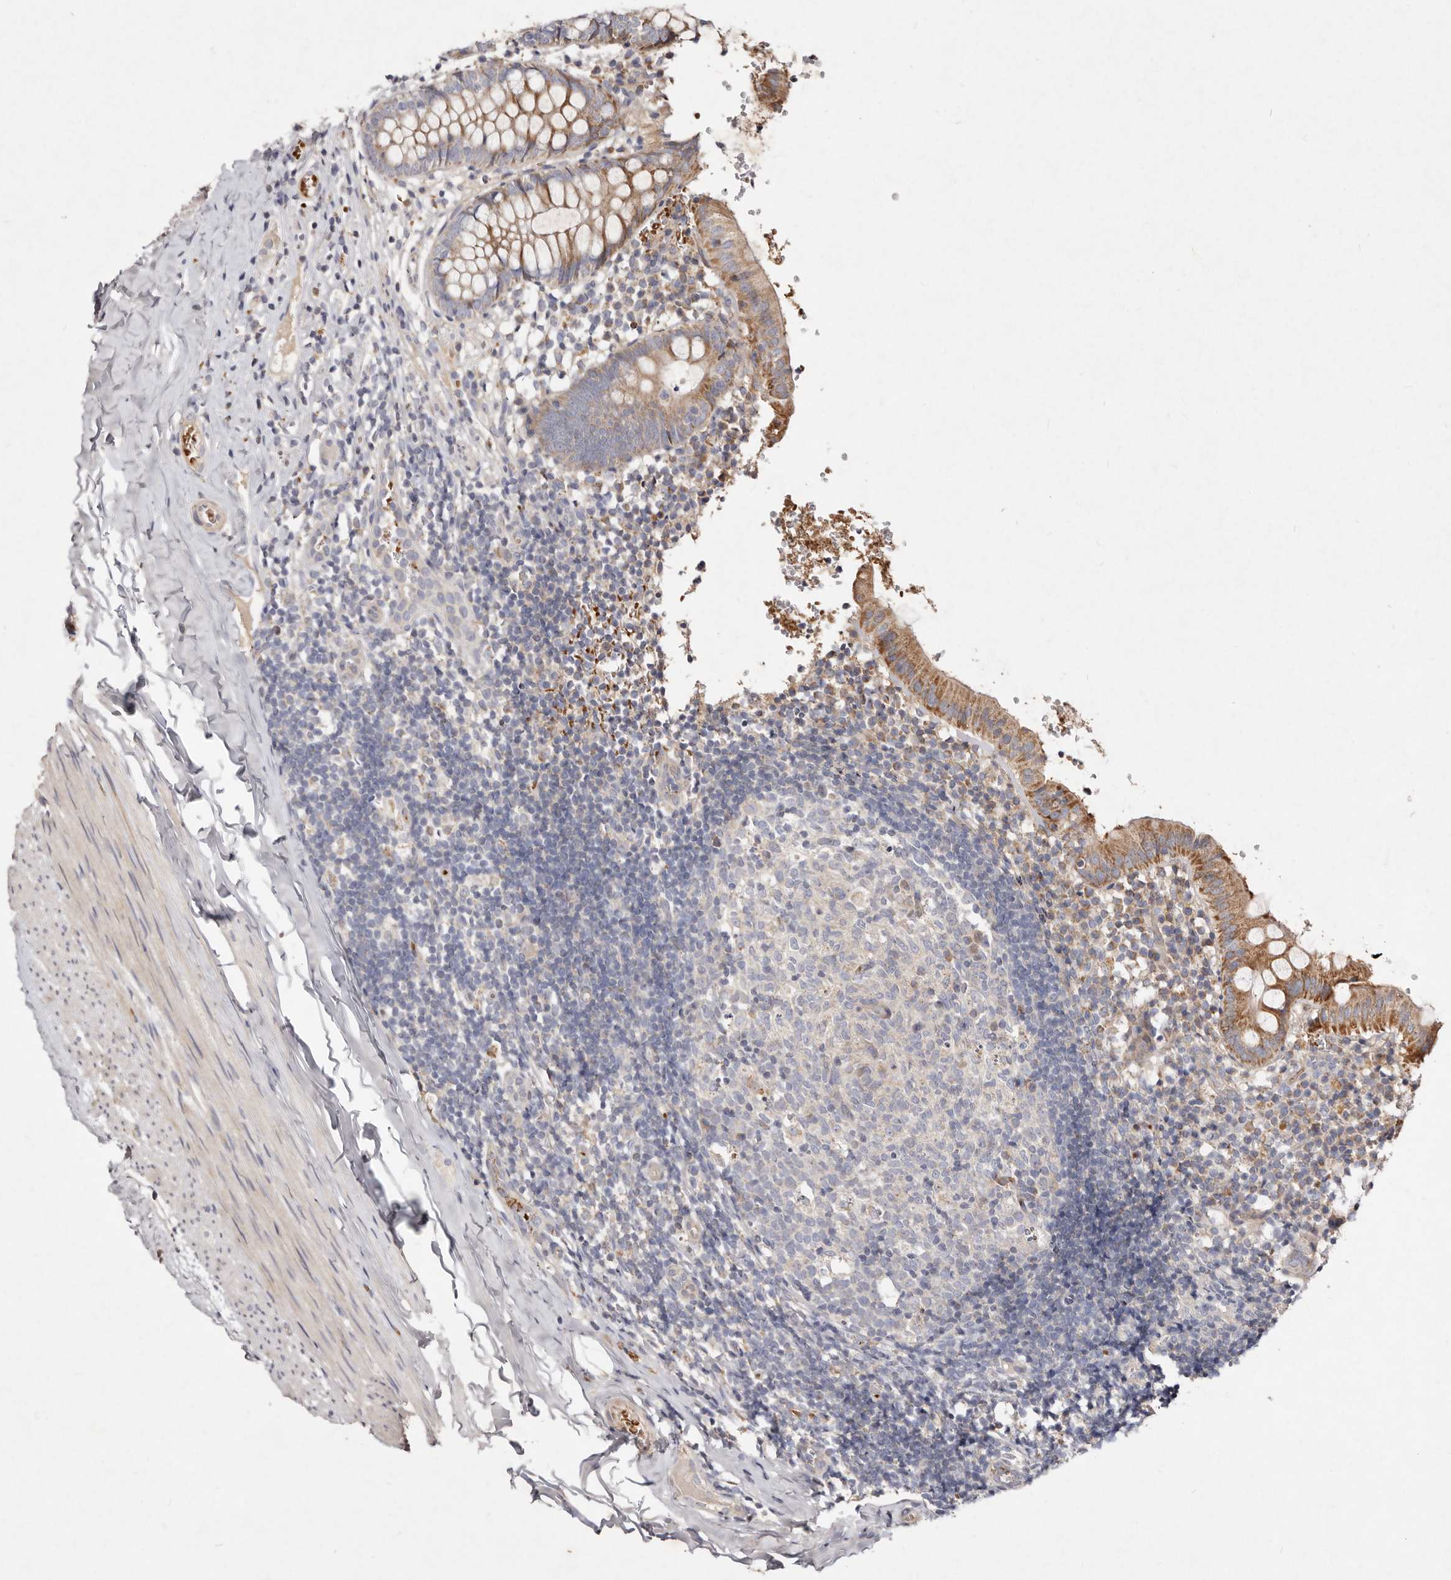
{"staining": {"intensity": "moderate", "quantity": "25%-75%", "location": "cytoplasmic/membranous"}, "tissue": "appendix", "cell_type": "Glandular cells", "image_type": "normal", "snomed": [{"axis": "morphology", "description": "Normal tissue, NOS"}, {"axis": "topography", "description": "Appendix"}], "caption": "Immunohistochemical staining of normal human appendix displays 25%-75% levels of moderate cytoplasmic/membranous protein staining in approximately 25%-75% of glandular cells.", "gene": "SLC25A20", "patient": {"sex": "male", "age": 8}}